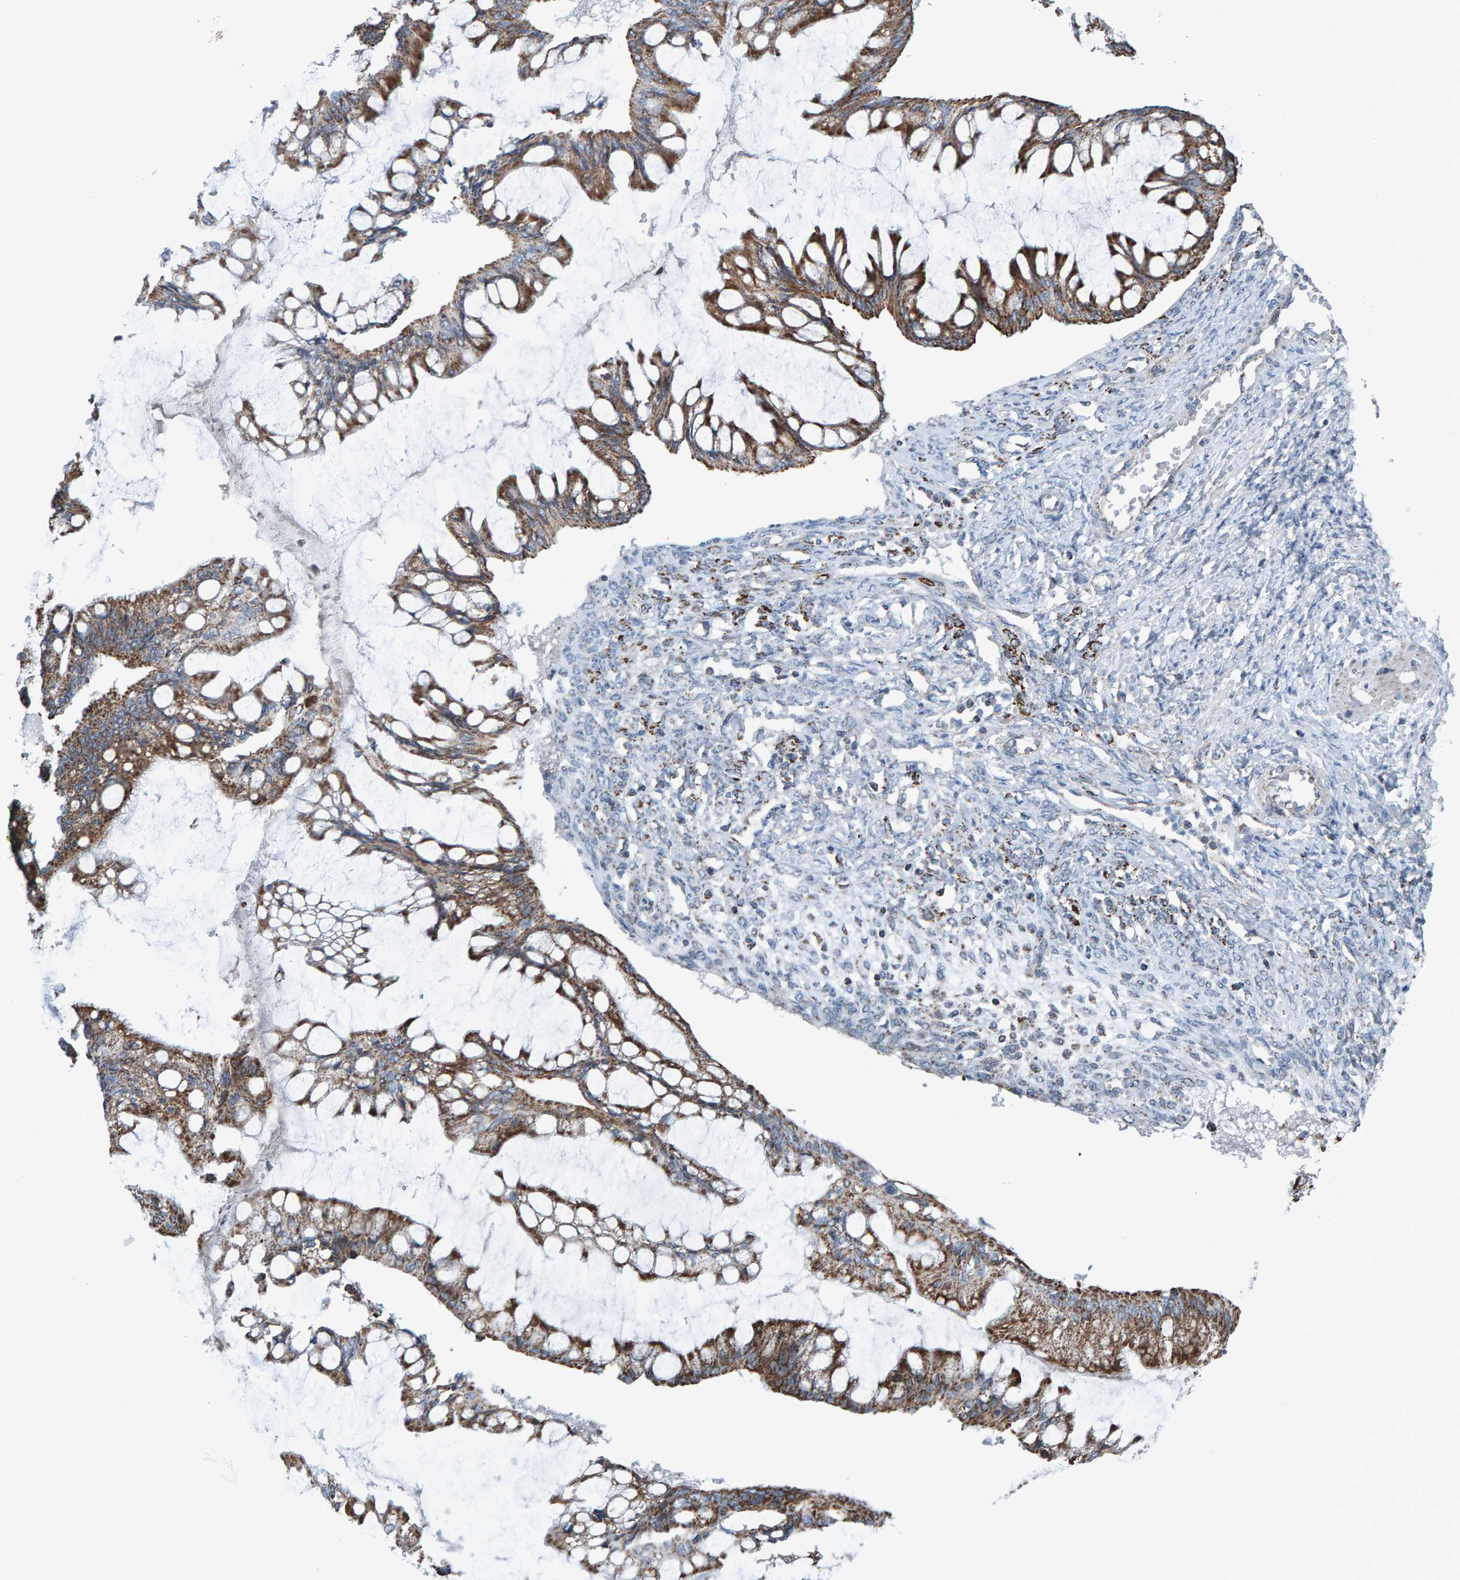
{"staining": {"intensity": "moderate", "quantity": ">75%", "location": "cytoplasmic/membranous"}, "tissue": "ovarian cancer", "cell_type": "Tumor cells", "image_type": "cancer", "snomed": [{"axis": "morphology", "description": "Cystadenocarcinoma, mucinous, NOS"}, {"axis": "topography", "description": "Ovary"}], "caption": "Ovarian mucinous cystadenocarcinoma tissue reveals moderate cytoplasmic/membranous expression in approximately >75% of tumor cells", "gene": "ZNF48", "patient": {"sex": "female", "age": 73}}